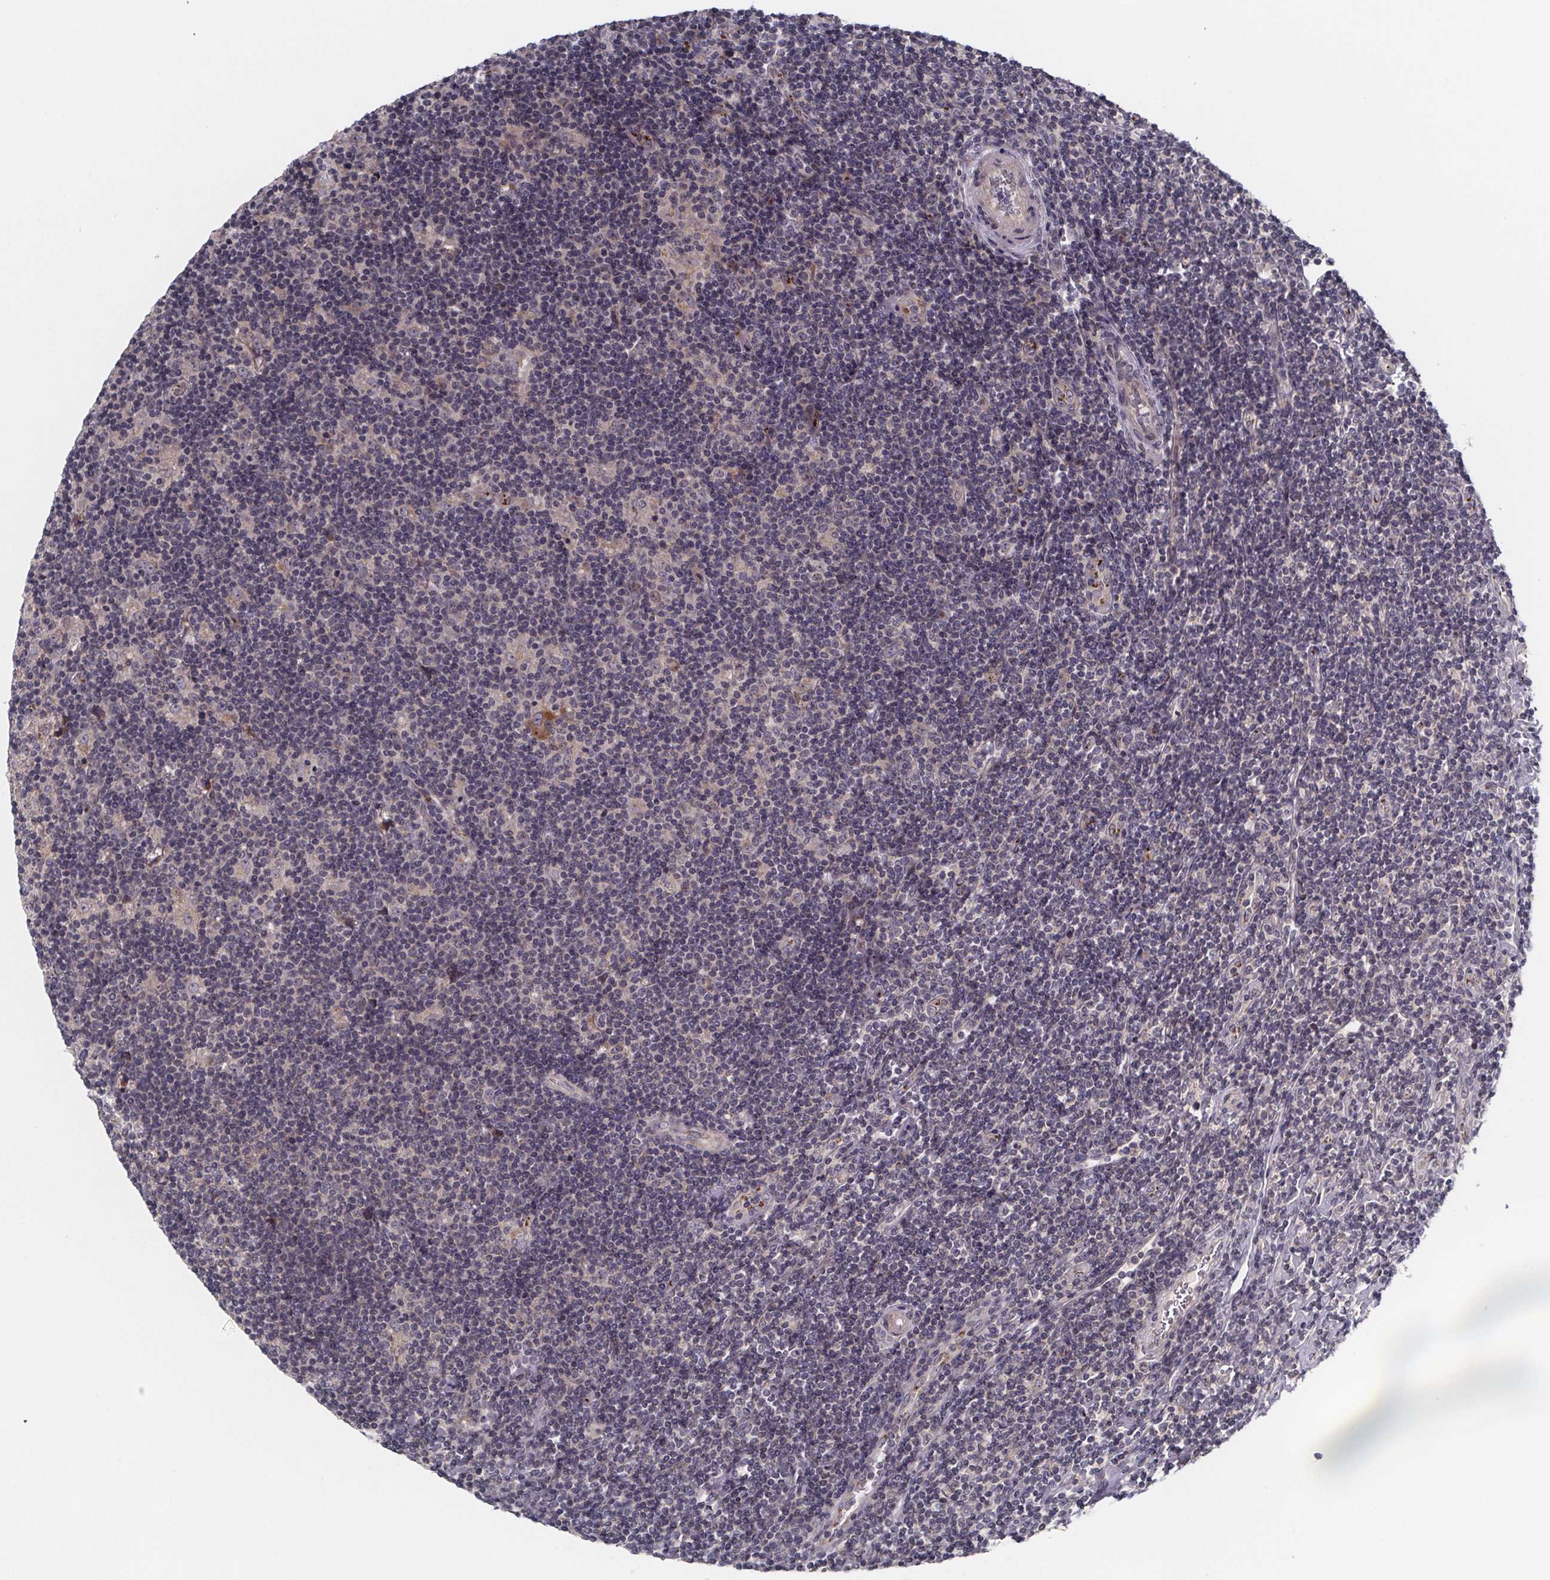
{"staining": {"intensity": "negative", "quantity": "none", "location": "none"}, "tissue": "lymphoma", "cell_type": "Tumor cells", "image_type": "cancer", "snomed": [{"axis": "morphology", "description": "Hodgkin's disease, NOS"}, {"axis": "topography", "description": "Lymph node"}], "caption": "IHC image of Hodgkin's disease stained for a protein (brown), which shows no expression in tumor cells.", "gene": "NDST1", "patient": {"sex": "male", "age": 40}}